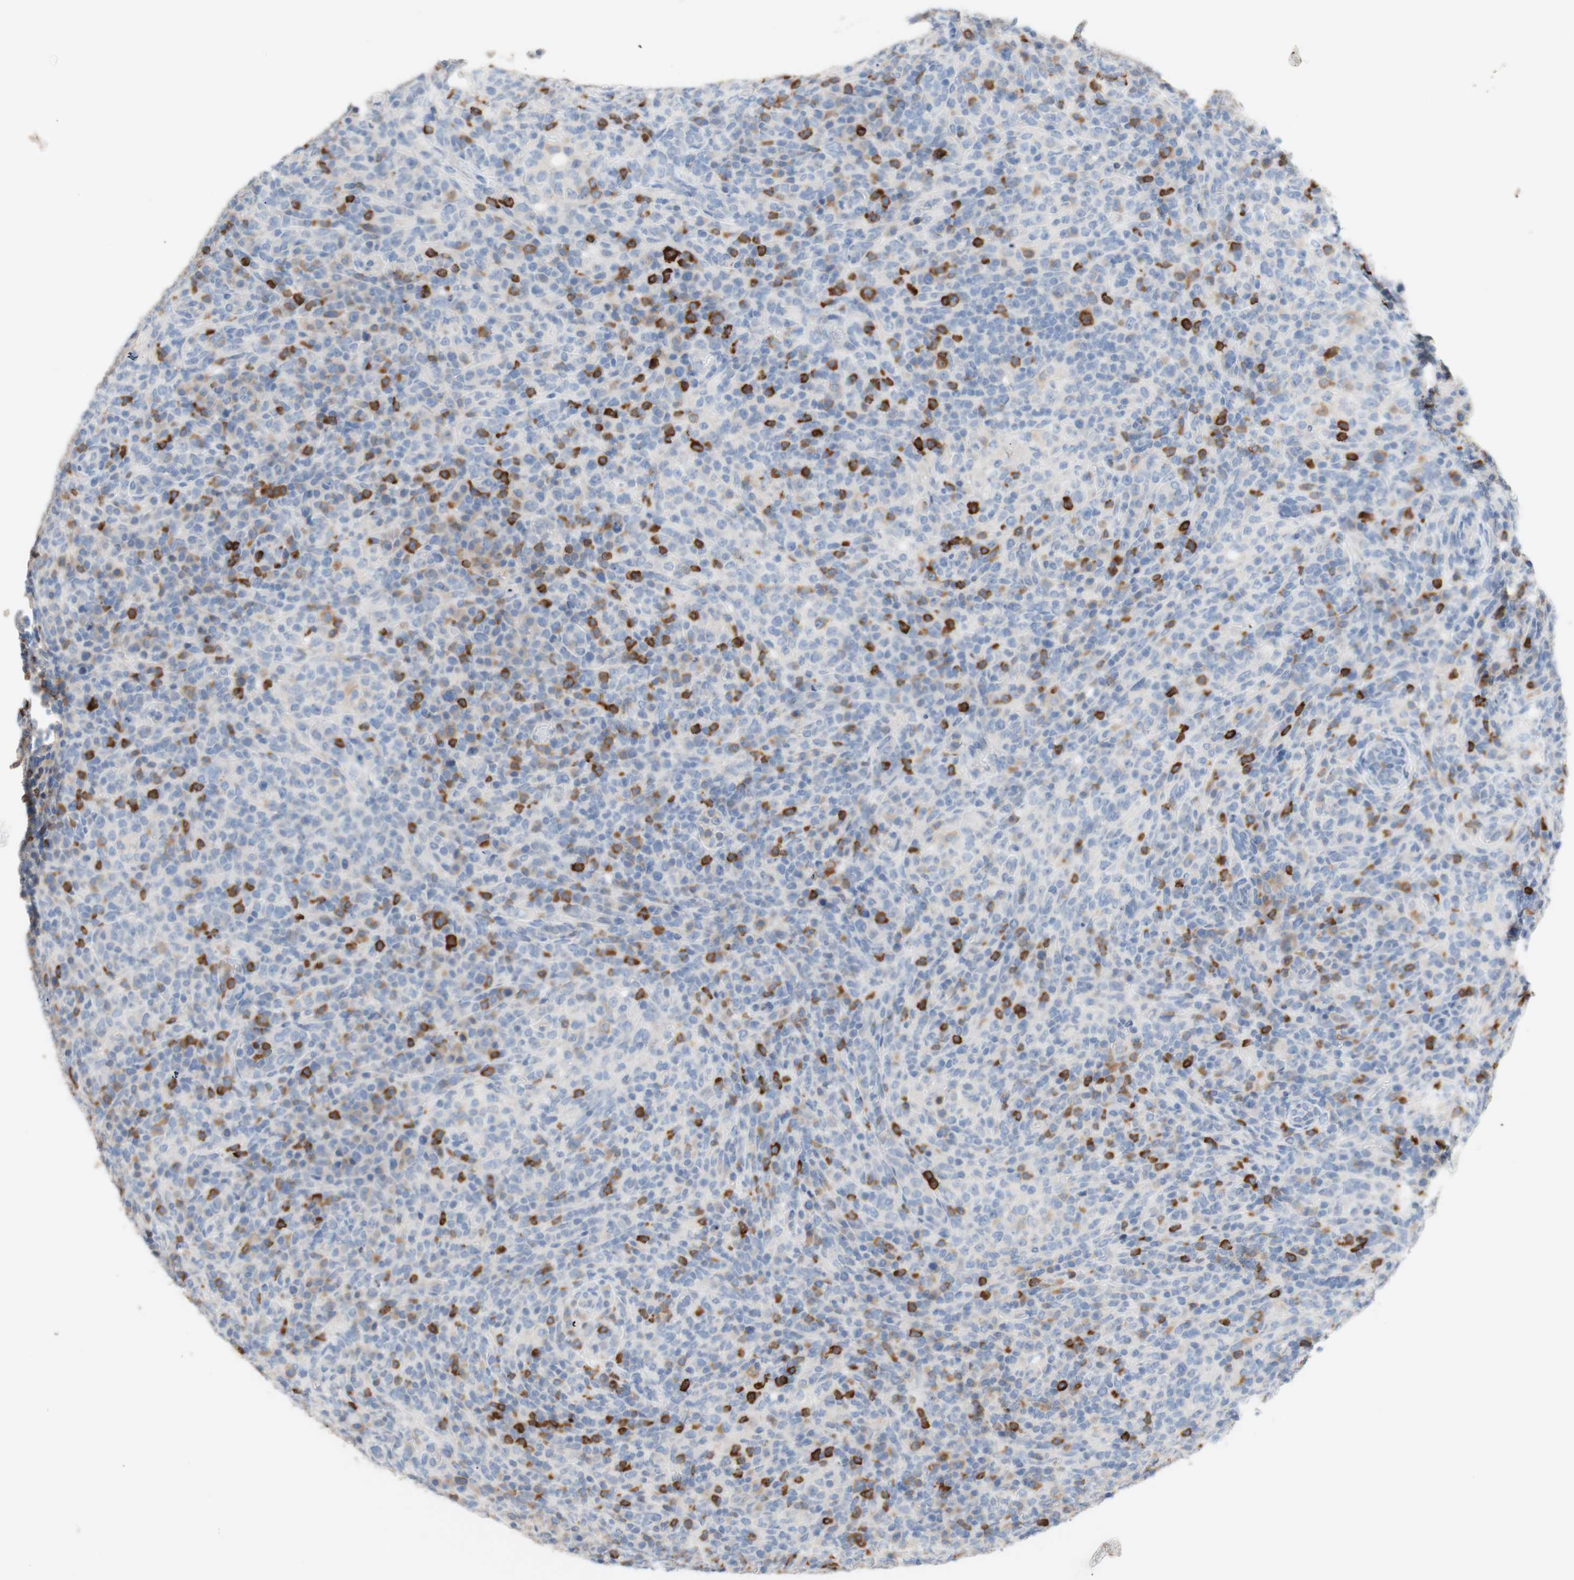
{"staining": {"intensity": "moderate", "quantity": "<25%", "location": "cytoplasmic/membranous"}, "tissue": "lymphoma", "cell_type": "Tumor cells", "image_type": "cancer", "snomed": [{"axis": "morphology", "description": "Malignant lymphoma, non-Hodgkin's type, High grade"}, {"axis": "topography", "description": "Lymph node"}], "caption": "Tumor cells display low levels of moderate cytoplasmic/membranous expression in about <25% of cells in high-grade malignant lymphoma, non-Hodgkin's type.", "gene": "PACSIN1", "patient": {"sex": "female", "age": 76}}